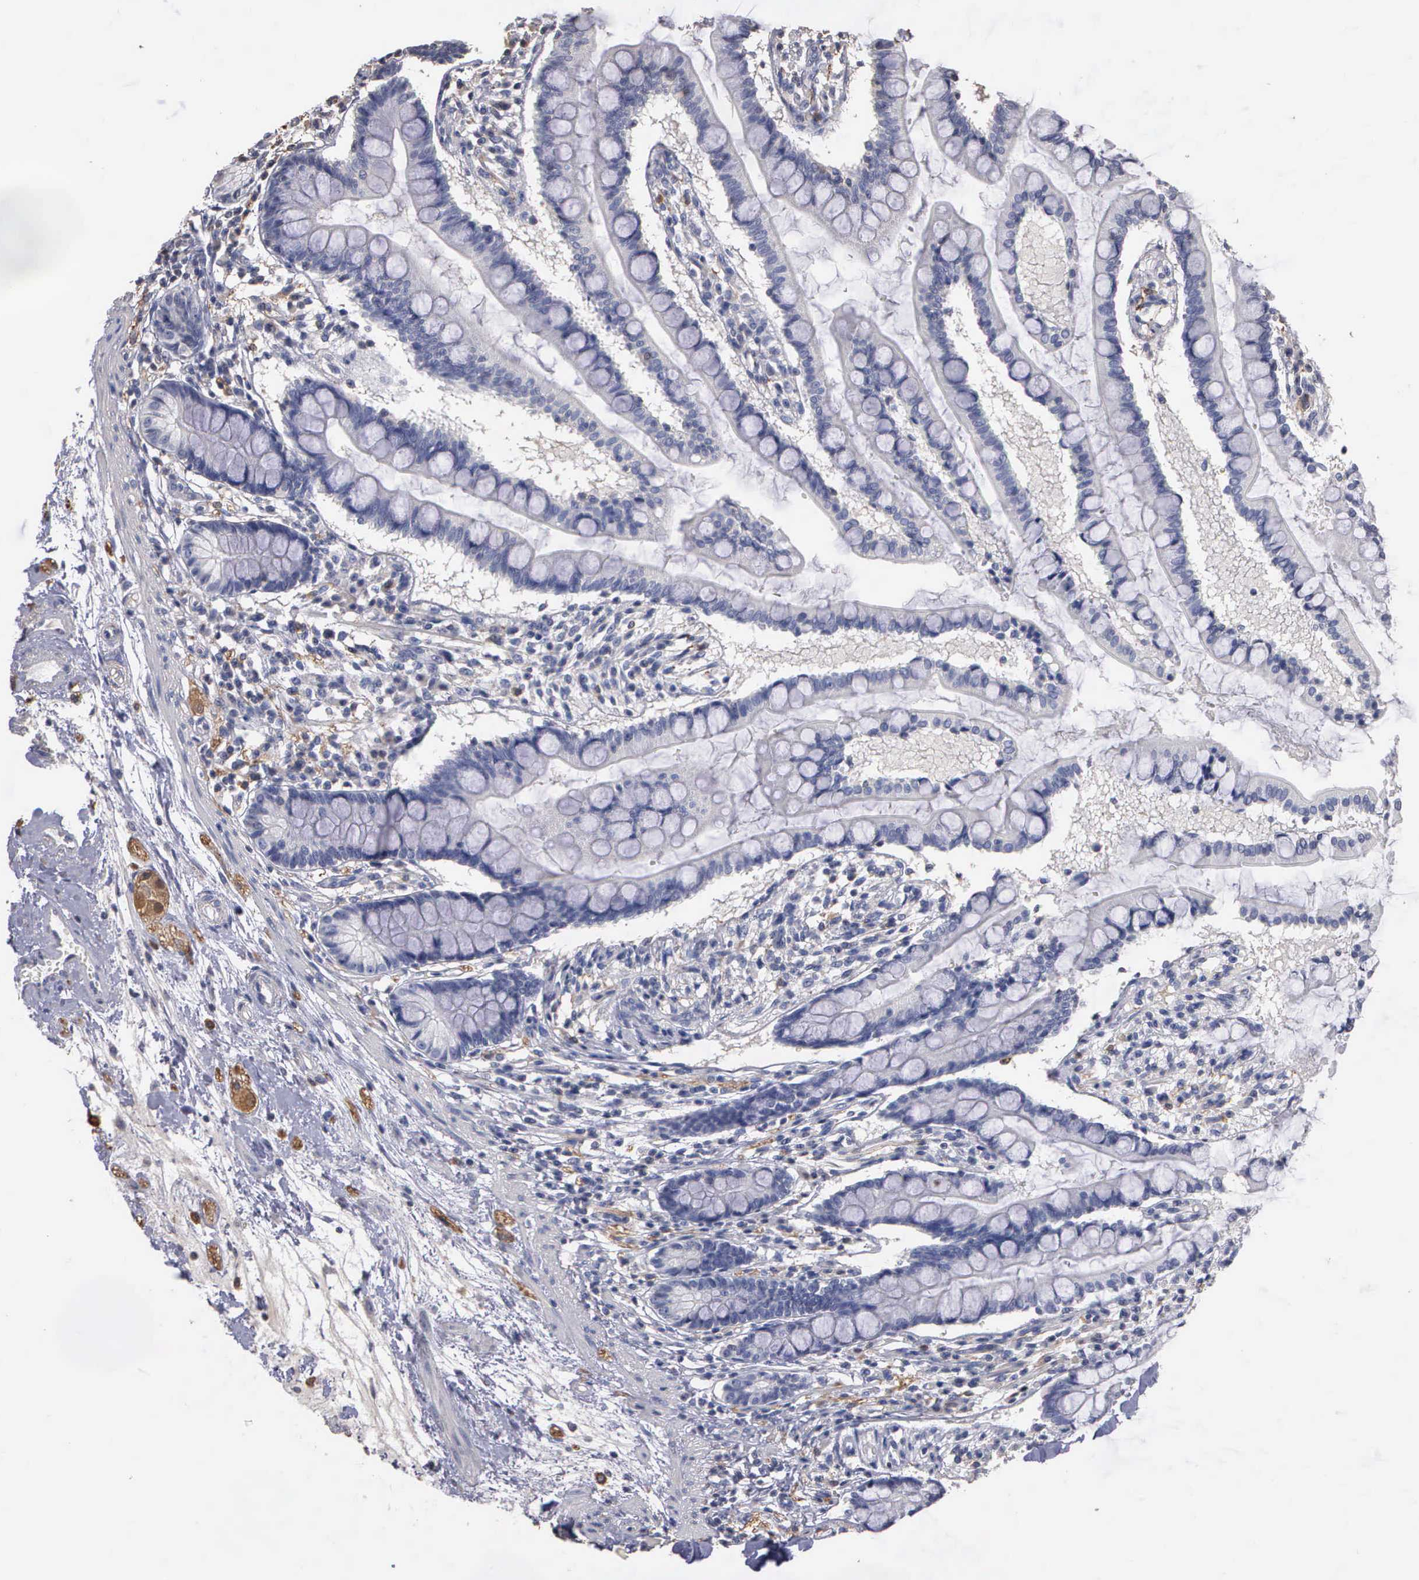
{"staining": {"intensity": "negative", "quantity": "none", "location": "none"}, "tissue": "small intestine", "cell_type": "Glandular cells", "image_type": "normal", "snomed": [{"axis": "morphology", "description": "Normal tissue, NOS"}, {"axis": "topography", "description": "Small intestine"}], "caption": "Small intestine was stained to show a protein in brown. There is no significant expression in glandular cells.", "gene": "ENO3", "patient": {"sex": "female", "age": 51}}